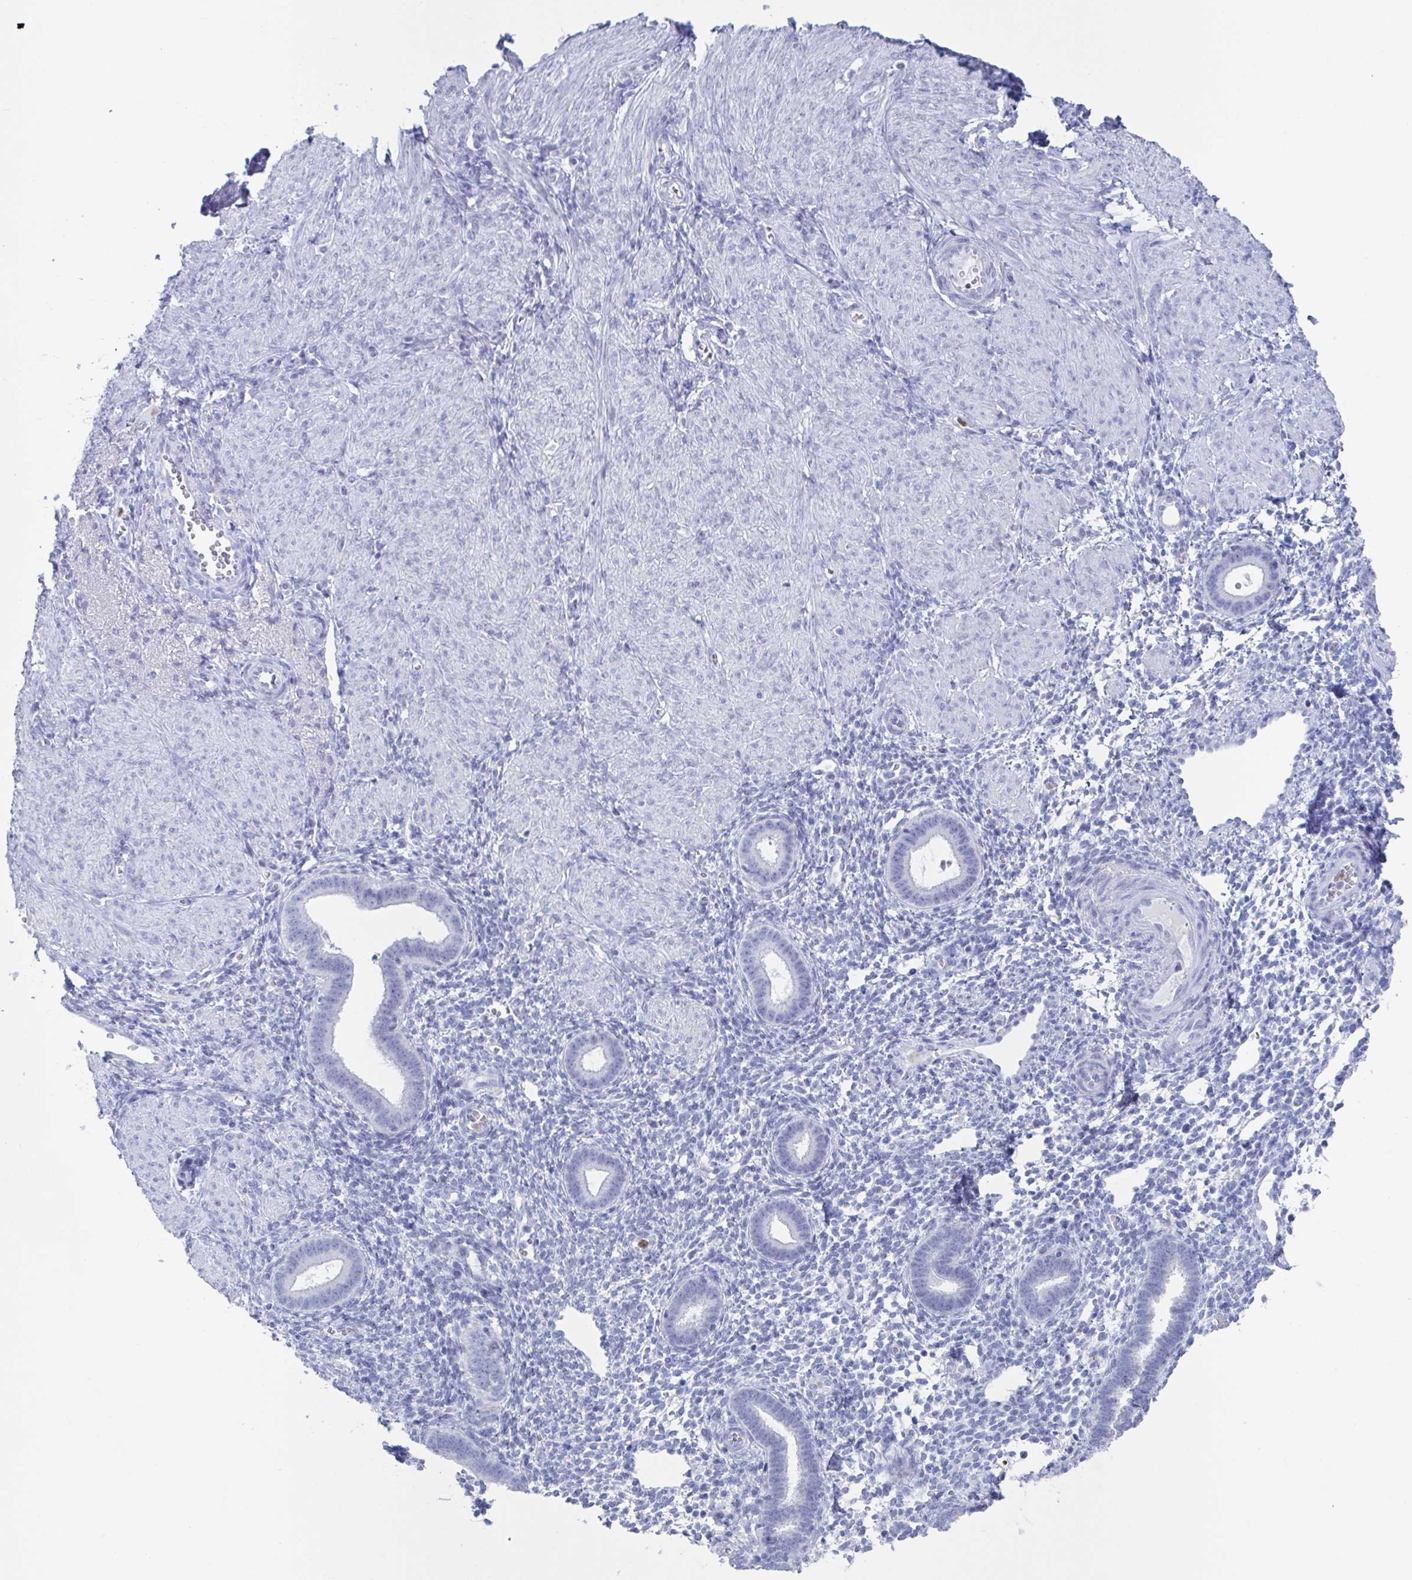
{"staining": {"intensity": "negative", "quantity": "none", "location": "none"}, "tissue": "endometrium", "cell_type": "Cells in endometrial stroma", "image_type": "normal", "snomed": [{"axis": "morphology", "description": "Normal tissue, NOS"}, {"axis": "topography", "description": "Endometrium"}], "caption": "Immunohistochemistry image of benign endometrium: human endometrium stained with DAB (3,3'-diaminobenzidine) demonstrates no significant protein positivity in cells in endometrial stroma.", "gene": "CYP4F11", "patient": {"sex": "female", "age": 36}}